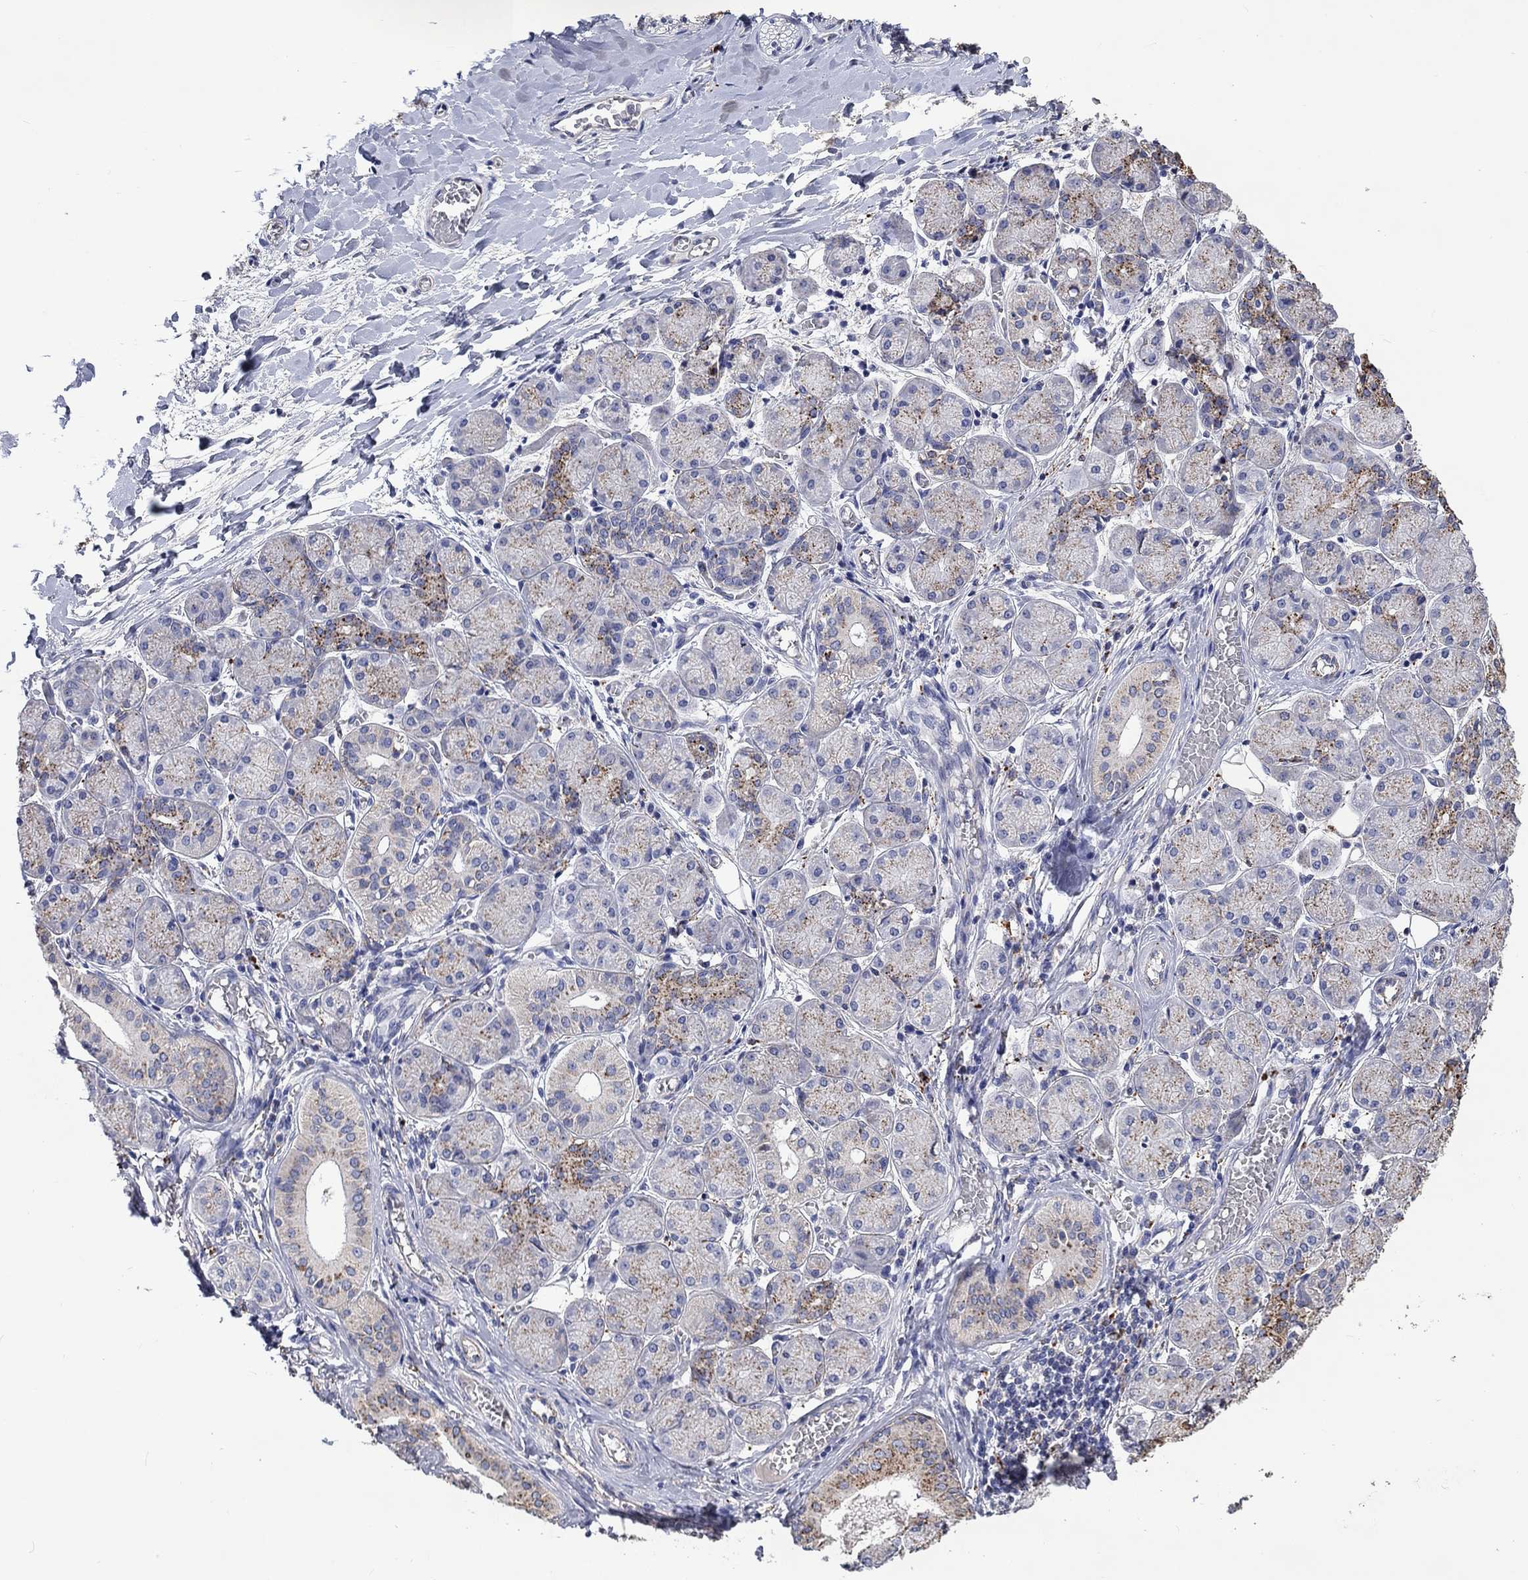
{"staining": {"intensity": "strong", "quantity": "<25%", "location": "cytoplasmic/membranous"}, "tissue": "salivary gland", "cell_type": "Glandular cells", "image_type": "normal", "snomed": [{"axis": "morphology", "description": "Normal tissue, NOS"}, {"axis": "topography", "description": "Salivary gland"}, {"axis": "topography", "description": "Peripheral nerve tissue"}], "caption": "Human salivary gland stained with a brown dye shows strong cytoplasmic/membranous positive positivity in about <25% of glandular cells.", "gene": "CTSB", "patient": {"sex": "female", "age": 24}}